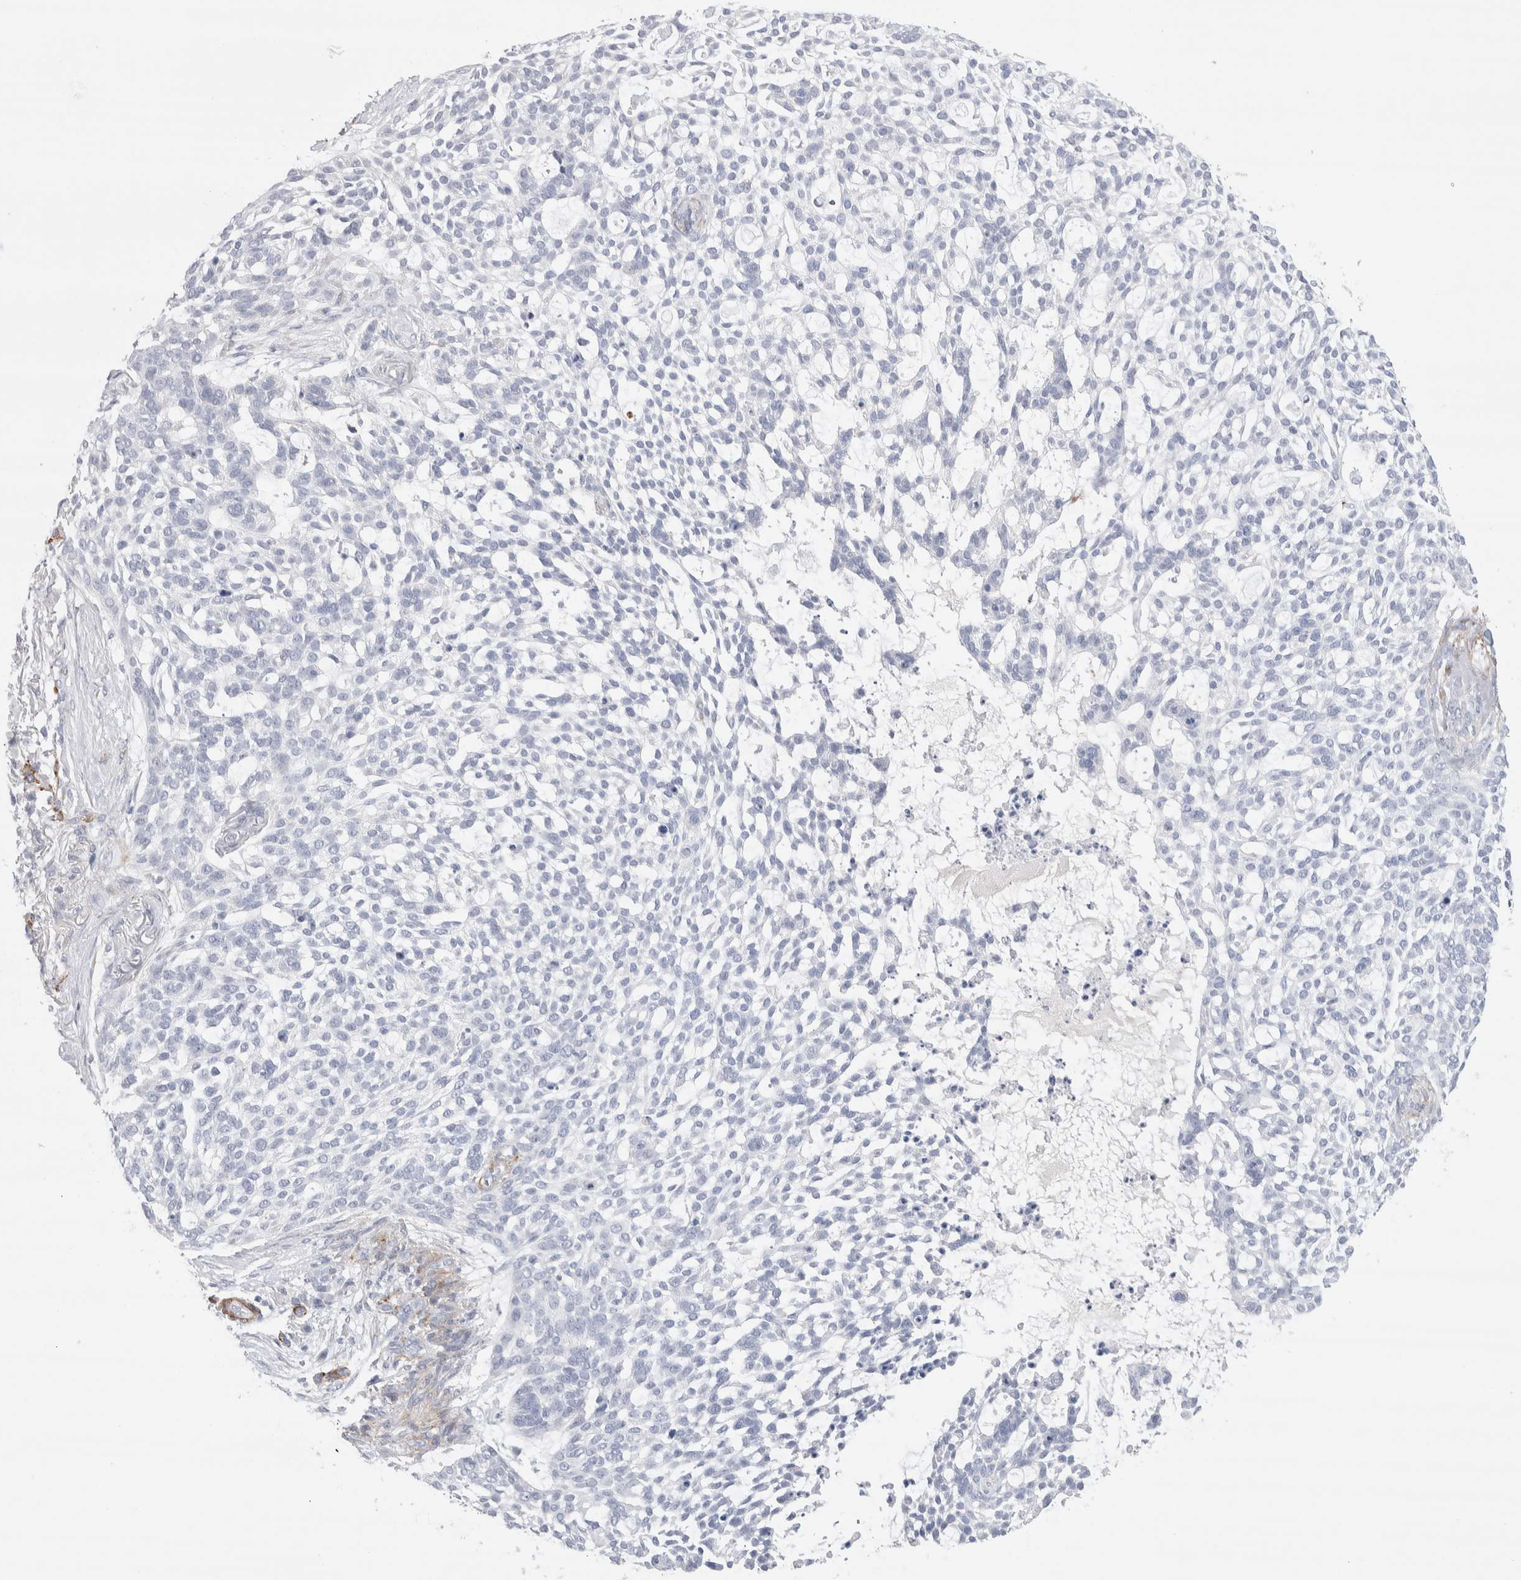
{"staining": {"intensity": "negative", "quantity": "none", "location": "none"}, "tissue": "skin cancer", "cell_type": "Tumor cells", "image_type": "cancer", "snomed": [{"axis": "morphology", "description": "Basal cell carcinoma"}, {"axis": "topography", "description": "Skin"}], "caption": "The micrograph reveals no significant staining in tumor cells of skin cancer.", "gene": "SEPTIN4", "patient": {"sex": "female", "age": 64}}